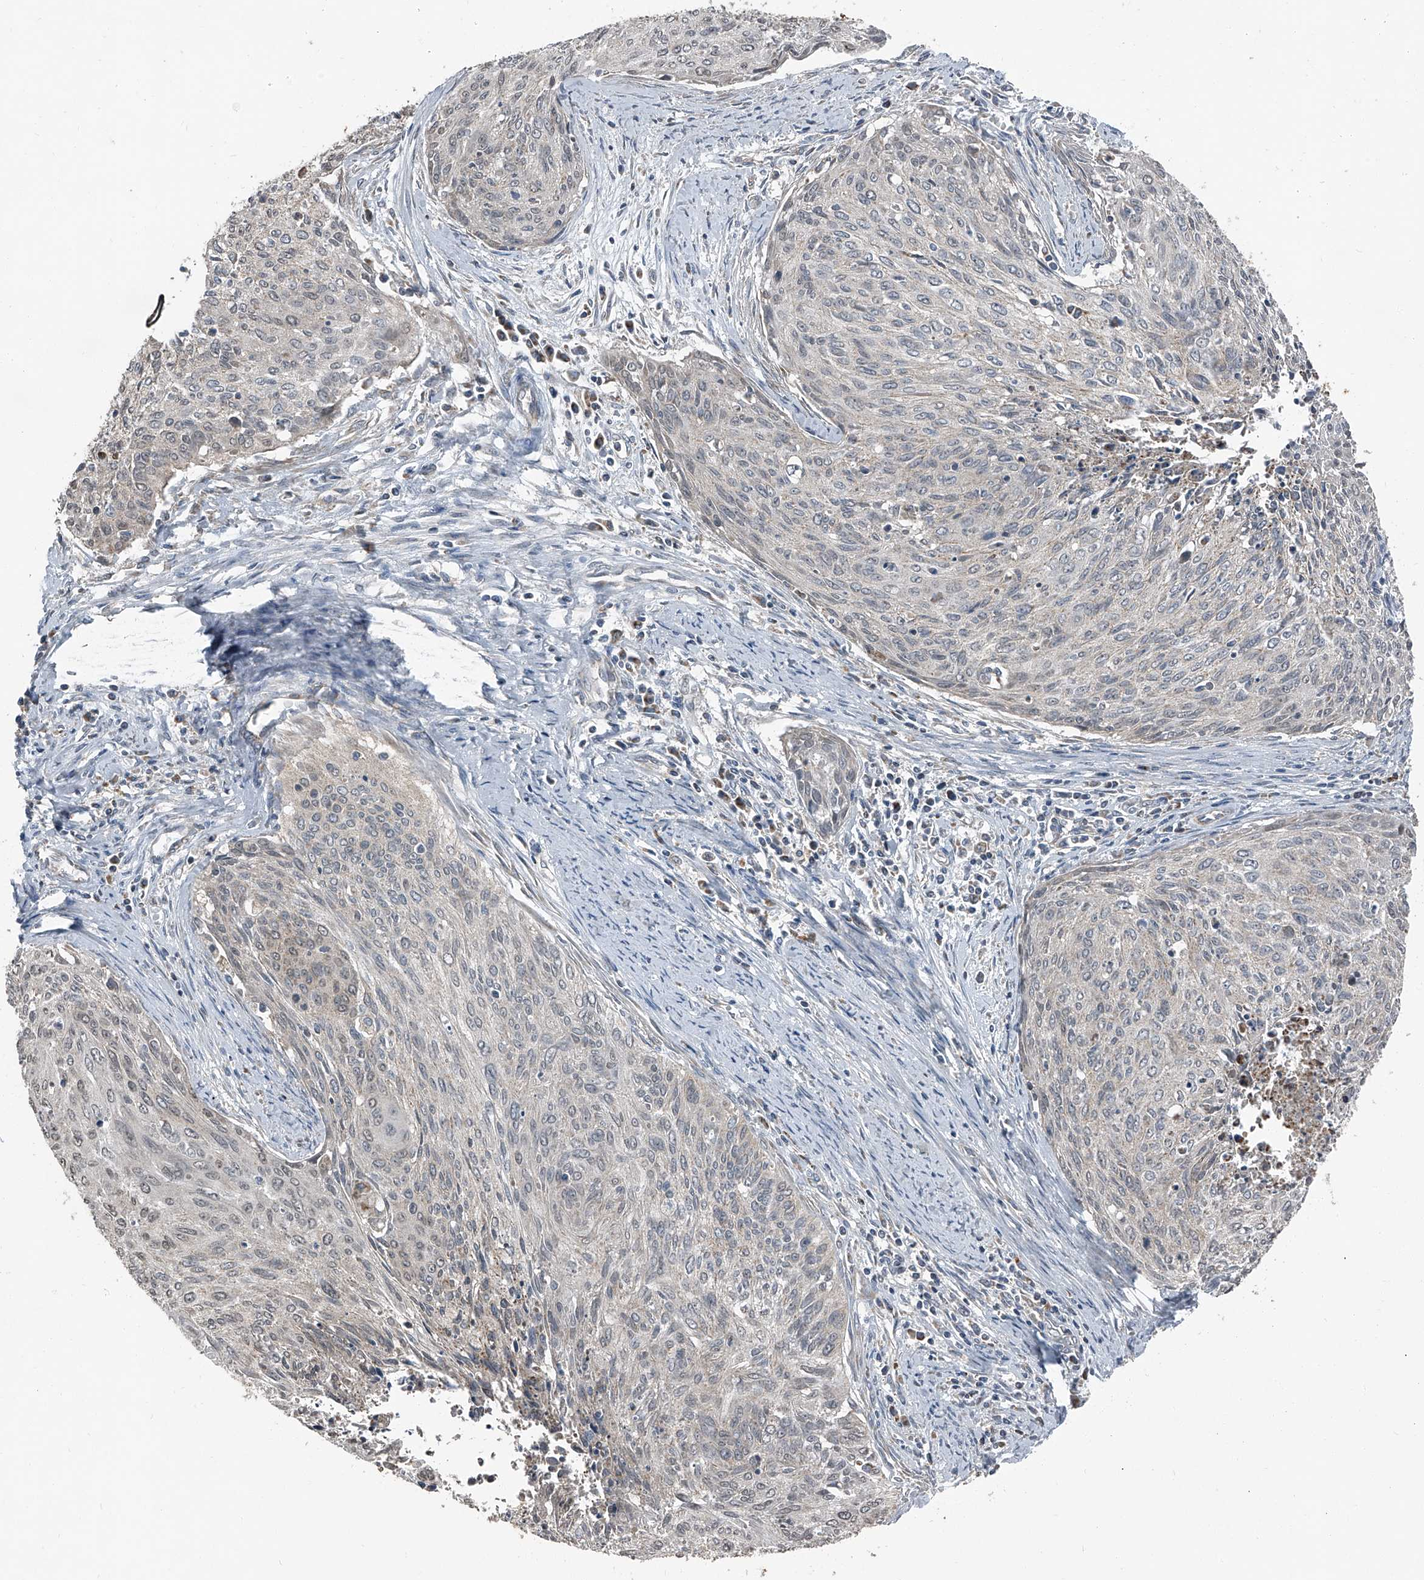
{"staining": {"intensity": "weak", "quantity": "<25%", "location": "cytoplasmic/membranous"}, "tissue": "cervical cancer", "cell_type": "Tumor cells", "image_type": "cancer", "snomed": [{"axis": "morphology", "description": "Squamous cell carcinoma, NOS"}, {"axis": "topography", "description": "Cervix"}], "caption": "DAB immunohistochemical staining of human cervical cancer (squamous cell carcinoma) reveals no significant staining in tumor cells.", "gene": "CHRNA7", "patient": {"sex": "female", "age": 55}}